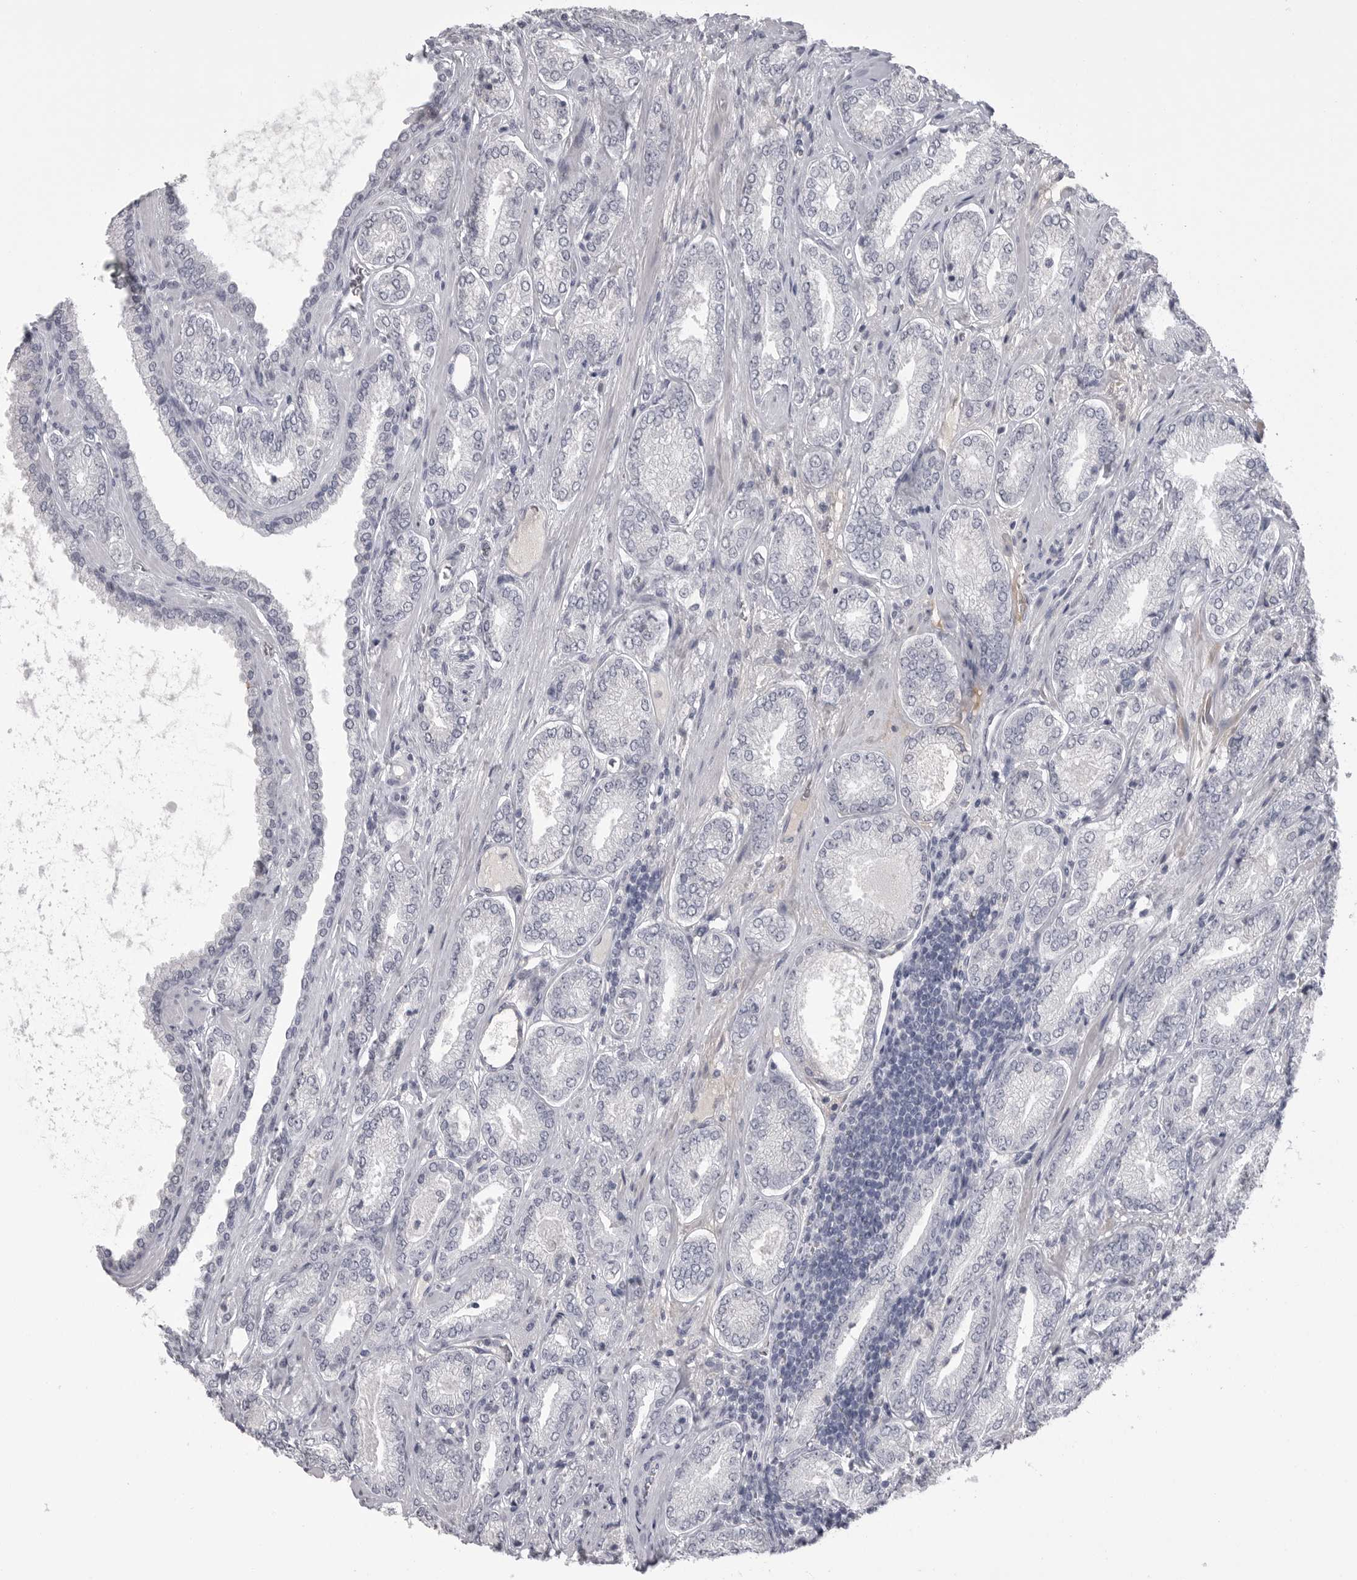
{"staining": {"intensity": "negative", "quantity": "none", "location": "none"}, "tissue": "prostate cancer", "cell_type": "Tumor cells", "image_type": "cancer", "snomed": [{"axis": "morphology", "description": "Adenocarcinoma, Low grade"}, {"axis": "topography", "description": "Prostate"}], "caption": "Tumor cells show no significant staining in prostate adenocarcinoma (low-grade).", "gene": "SERPING1", "patient": {"sex": "male", "age": 62}}